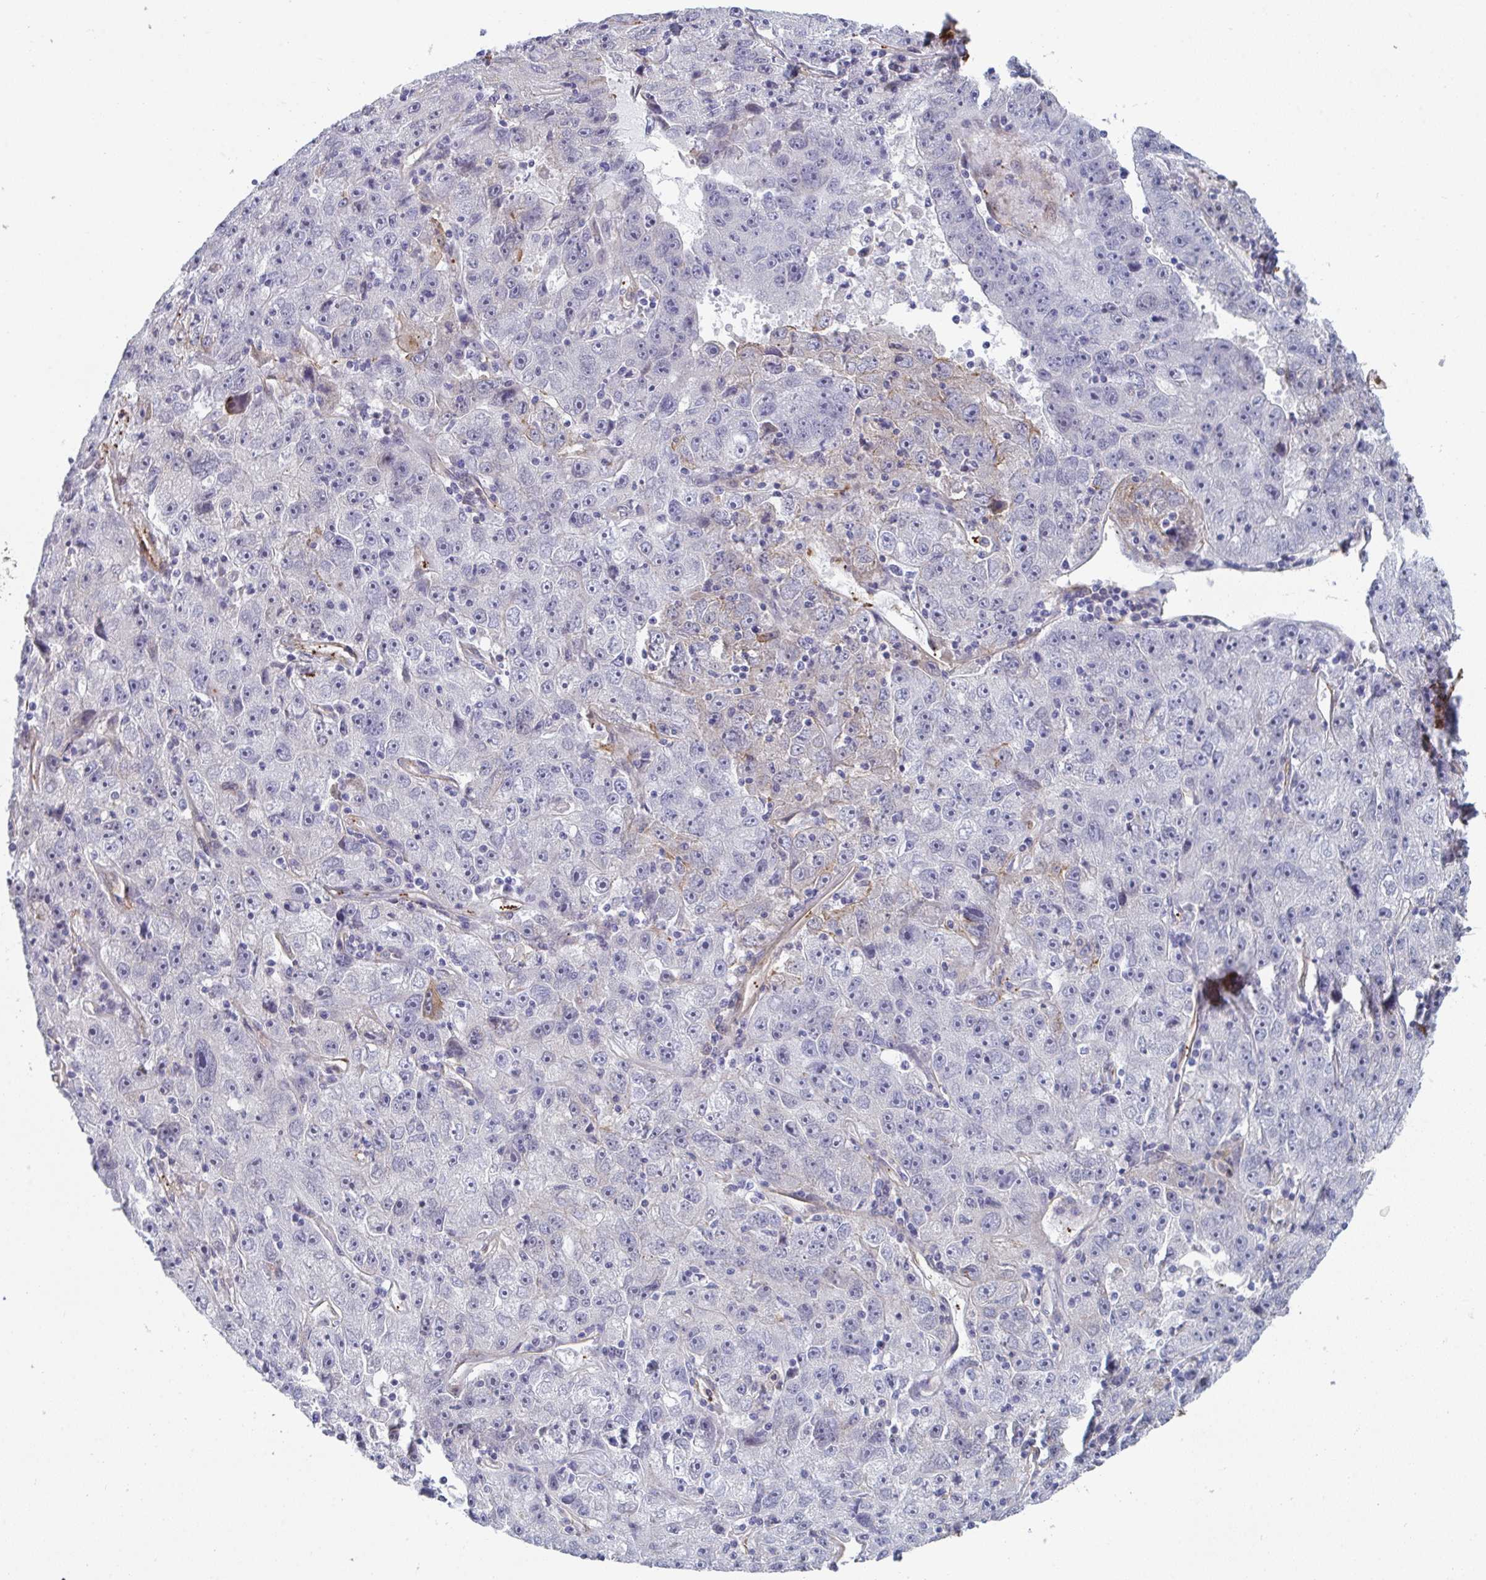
{"staining": {"intensity": "negative", "quantity": "none", "location": "none"}, "tissue": "lung cancer", "cell_type": "Tumor cells", "image_type": "cancer", "snomed": [{"axis": "morphology", "description": "Normal morphology"}, {"axis": "morphology", "description": "Adenocarcinoma, NOS"}, {"axis": "topography", "description": "Lymph node"}, {"axis": "topography", "description": "Lung"}], "caption": "There is no significant positivity in tumor cells of lung cancer.", "gene": "NEURL4", "patient": {"sex": "female", "age": 57}}